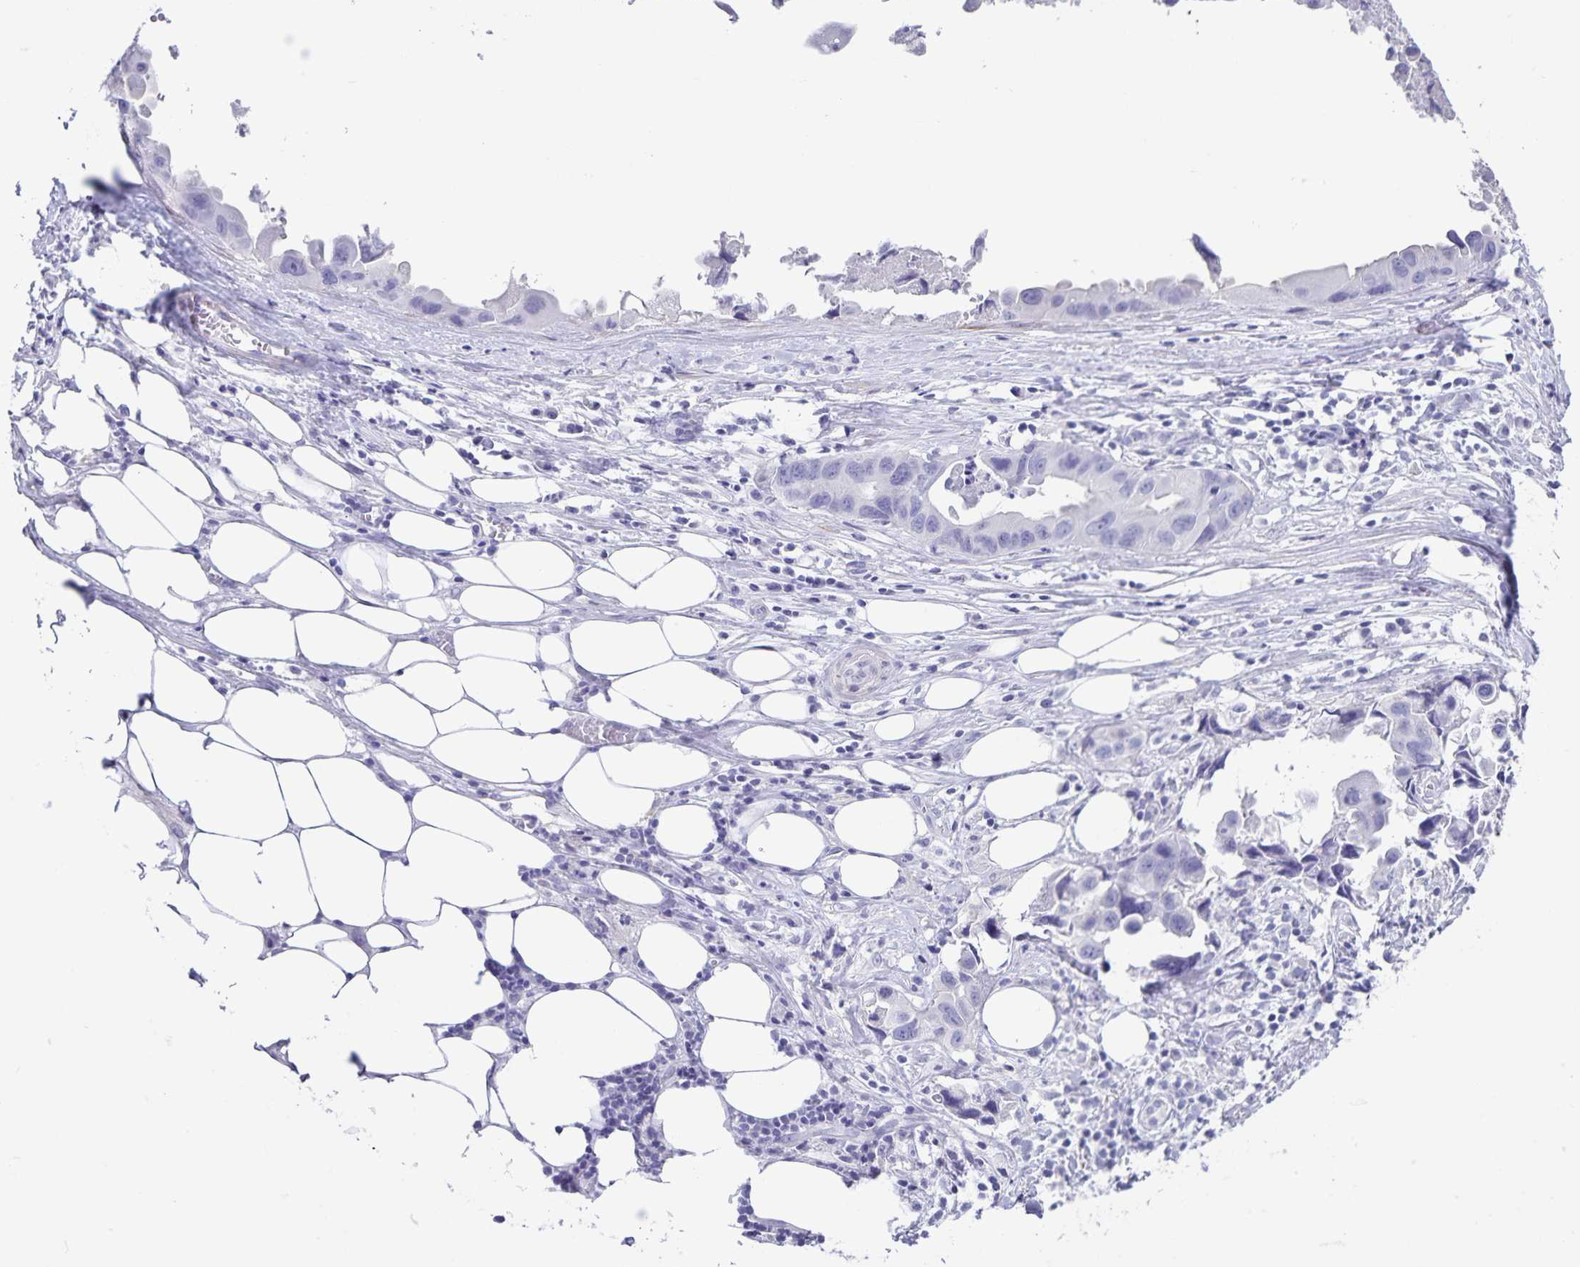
{"staining": {"intensity": "negative", "quantity": "none", "location": "none"}, "tissue": "lung cancer", "cell_type": "Tumor cells", "image_type": "cancer", "snomed": [{"axis": "morphology", "description": "Adenocarcinoma, NOS"}, {"axis": "topography", "description": "Lymph node"}, {"axis": "topography", "description": "Lung"}], "caption": "Immunohistochemical staining of human adenocarcinoma (lung) displays no significant staining in tumor cells. The staining is performed using DAB (3,3'-diaminobenzidine) brown chromogen with nuclei counter-stained in using hematoxylin.", "gene": "C11orf42", "patient": {"sex": "male", "age": 64}}